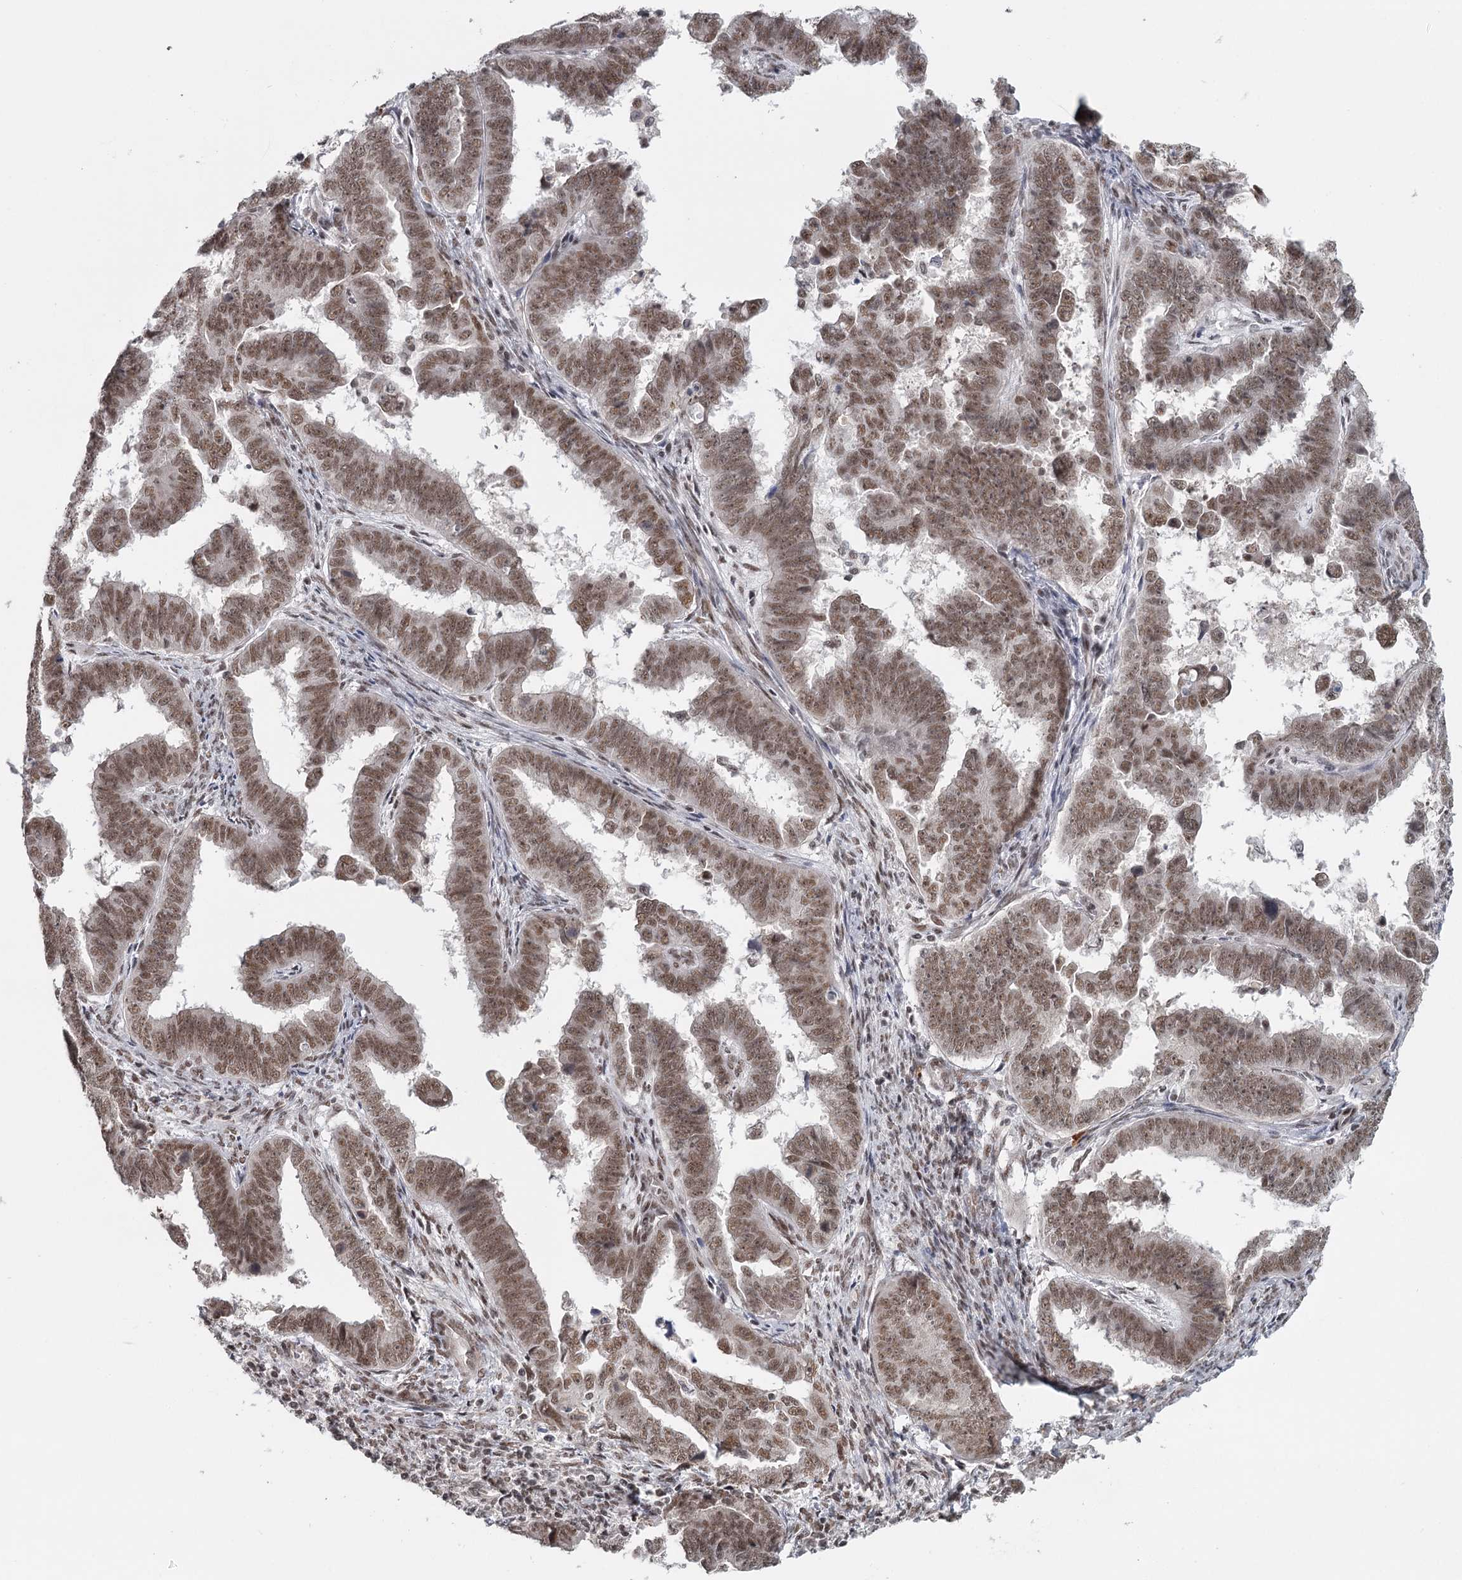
{"staining": {"intensity": "moderate", "quantity": ">75%", "location": "nuclear"}, "tissue": "endometrial cancer", "cell_type": "Tumor cells", "image_type": "cancer", "snomed": [{"axis": "morphology", "description": "Adenocarcinoma, NOS"}, {"axis": "topography", "description": "Endometrium"}], "caption": "The image exhibits staining of endometrial adenocarcinoma, revealing moderate nuclear protein staining (brown color) within tumor cells. (IHC, brightfield microscopy, high magnification).", "gene": "FAM13C", "patient": {"sex": "female", "age": 75}}